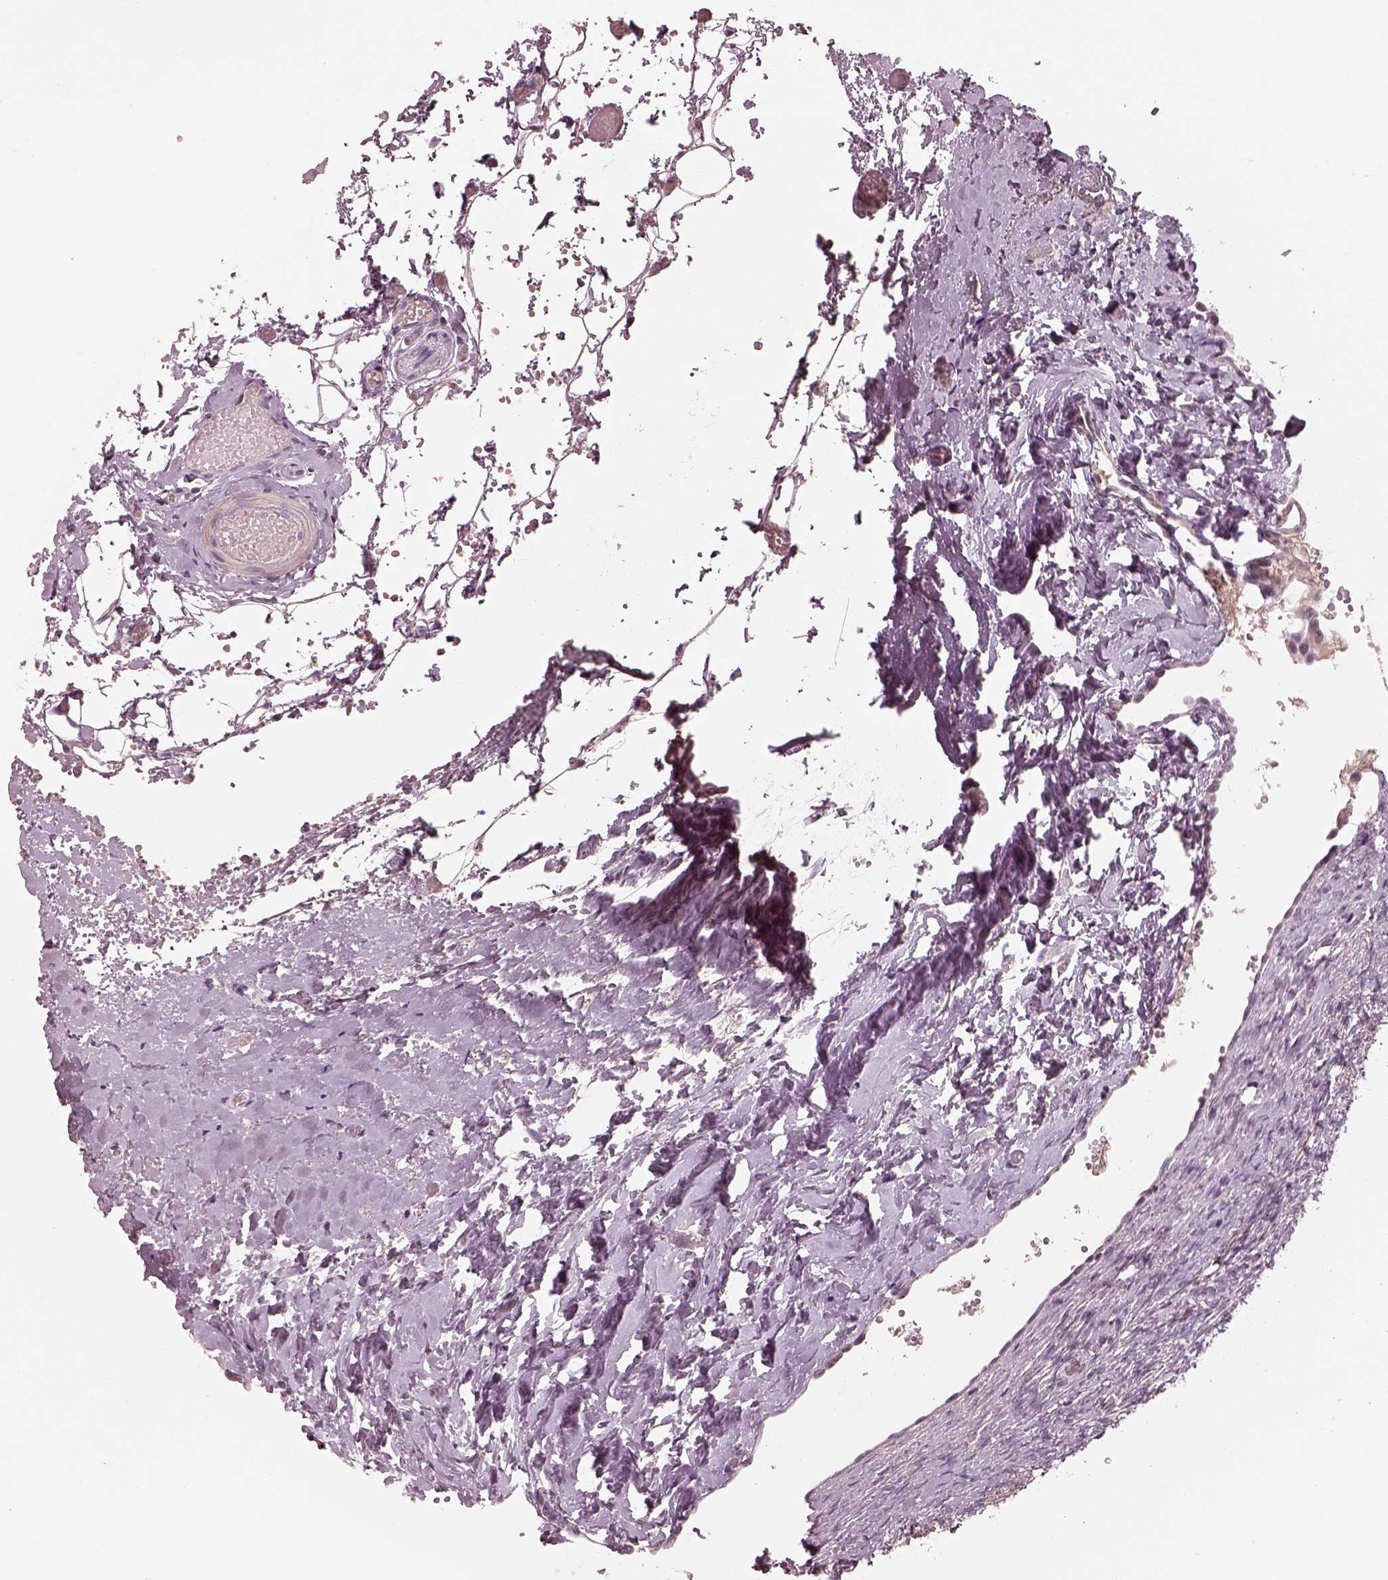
{"staining": {"intensity": "negative", "quantity": "none", "location": "none"}, "tissue": "ovary", "cell_type": "Ovarian stroma cells", "image_type": "normal", "snomed": [{"axis": "morphology", "description": "Normal tissue, NOS"}, {"axis": "topography", "description": "Ovary"}], "caption": "The micrograph demonstrates no significant staining in ovarian stroma cells of ovary.", "gene": "SDCBP2", "patient": {"sex": "female", "age": 46}}